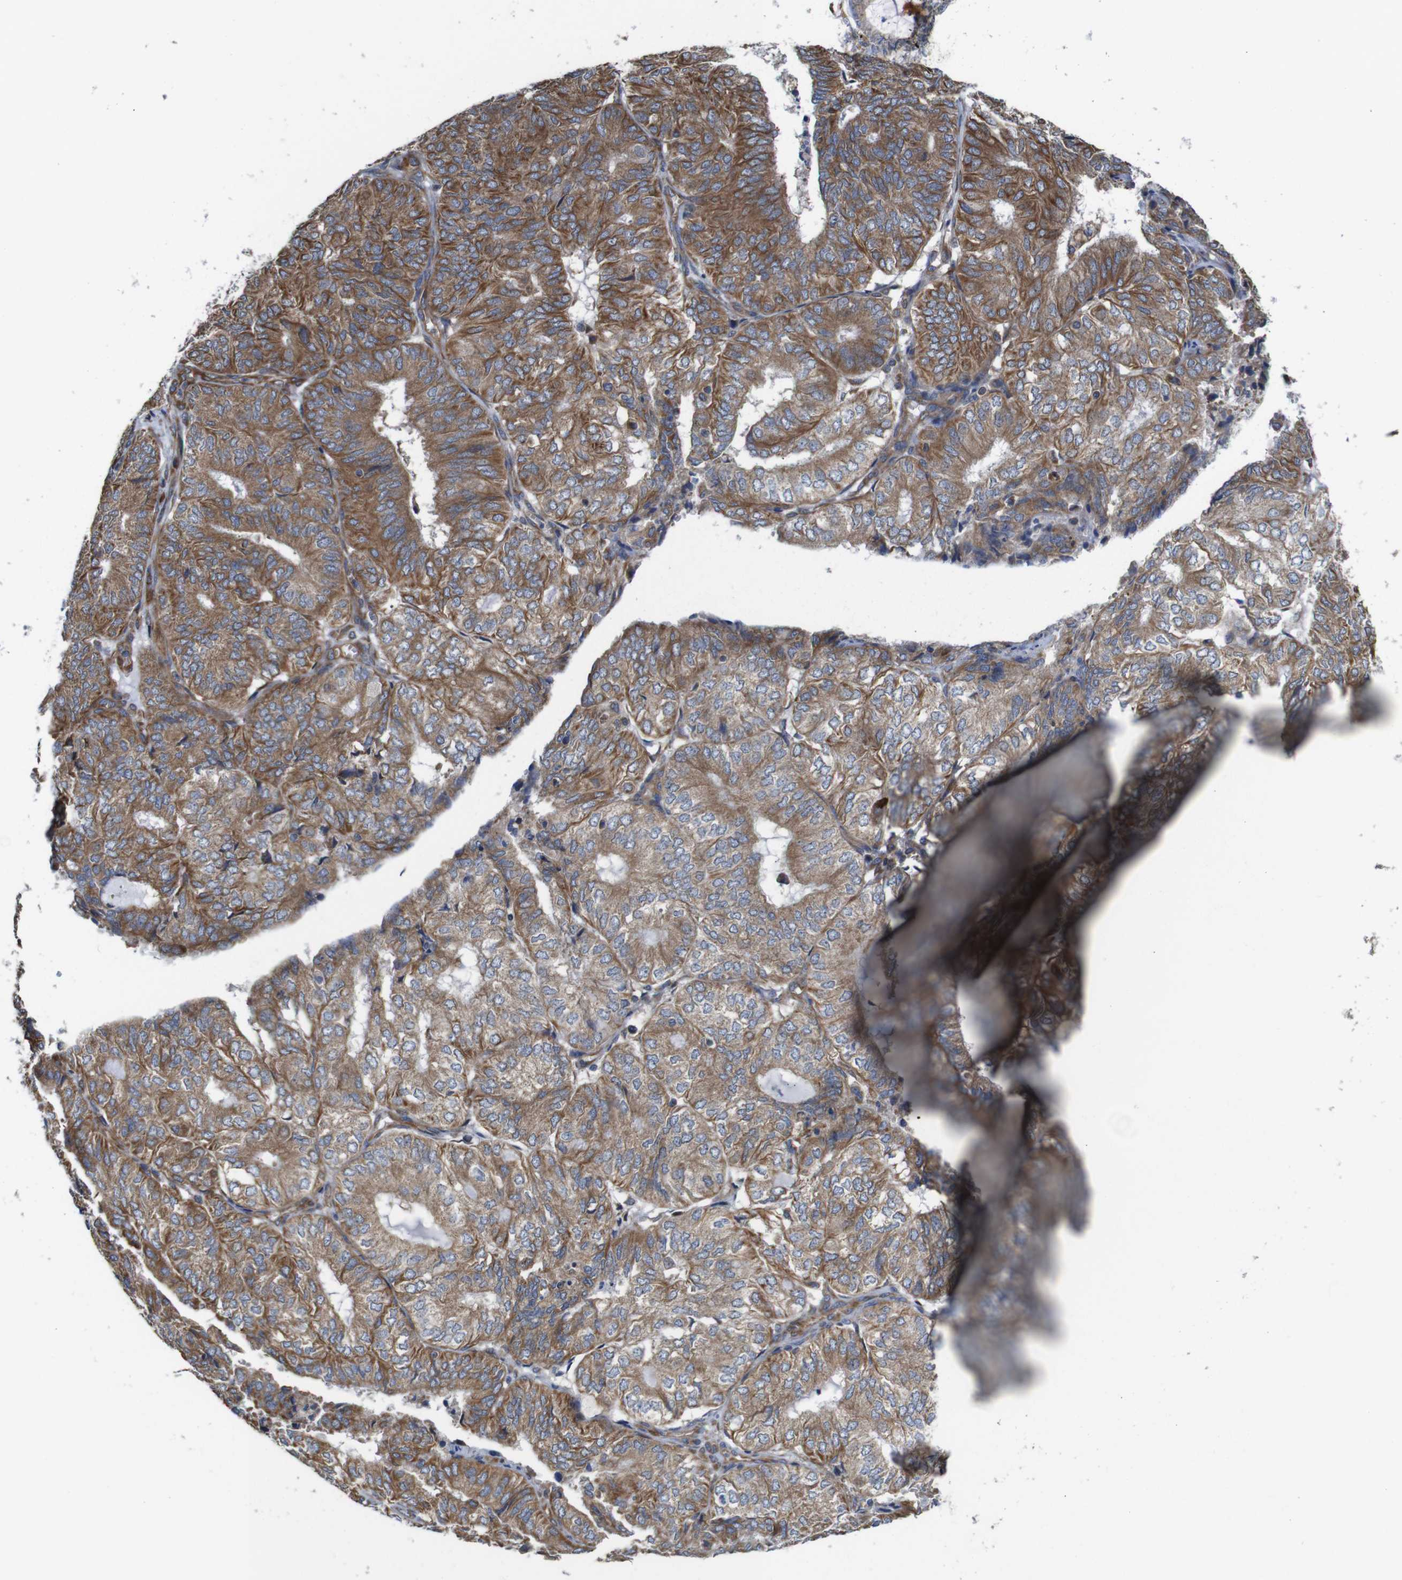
{"staining": {"intensity": "moderate", "quantity": ">75%", "location": "cytoplasmic/membranous"}, "tissue": "endometrial cancer", "cell_type": "Tumor cells", "image_type": "cancer", "snomed": [{"axis": "morphology", "description": "Adenocarcinoma, NOS"}, {"axis": "topography", "description": "Uterus"}], "caption": "Immunohistochemistry (IHC) micrograph of neoplastic tissue: human endometrial adenocarcinoma stained using immunohistochemistry (IHC) exhibits medium levels of moderate protein expression localized specifically in the cytoplasmic/membranous of tumor cells, appearing as a cytoplasmic/membranous brown color.", "gene": "POMK", "patient": {"sex": "female", "age": 60}}